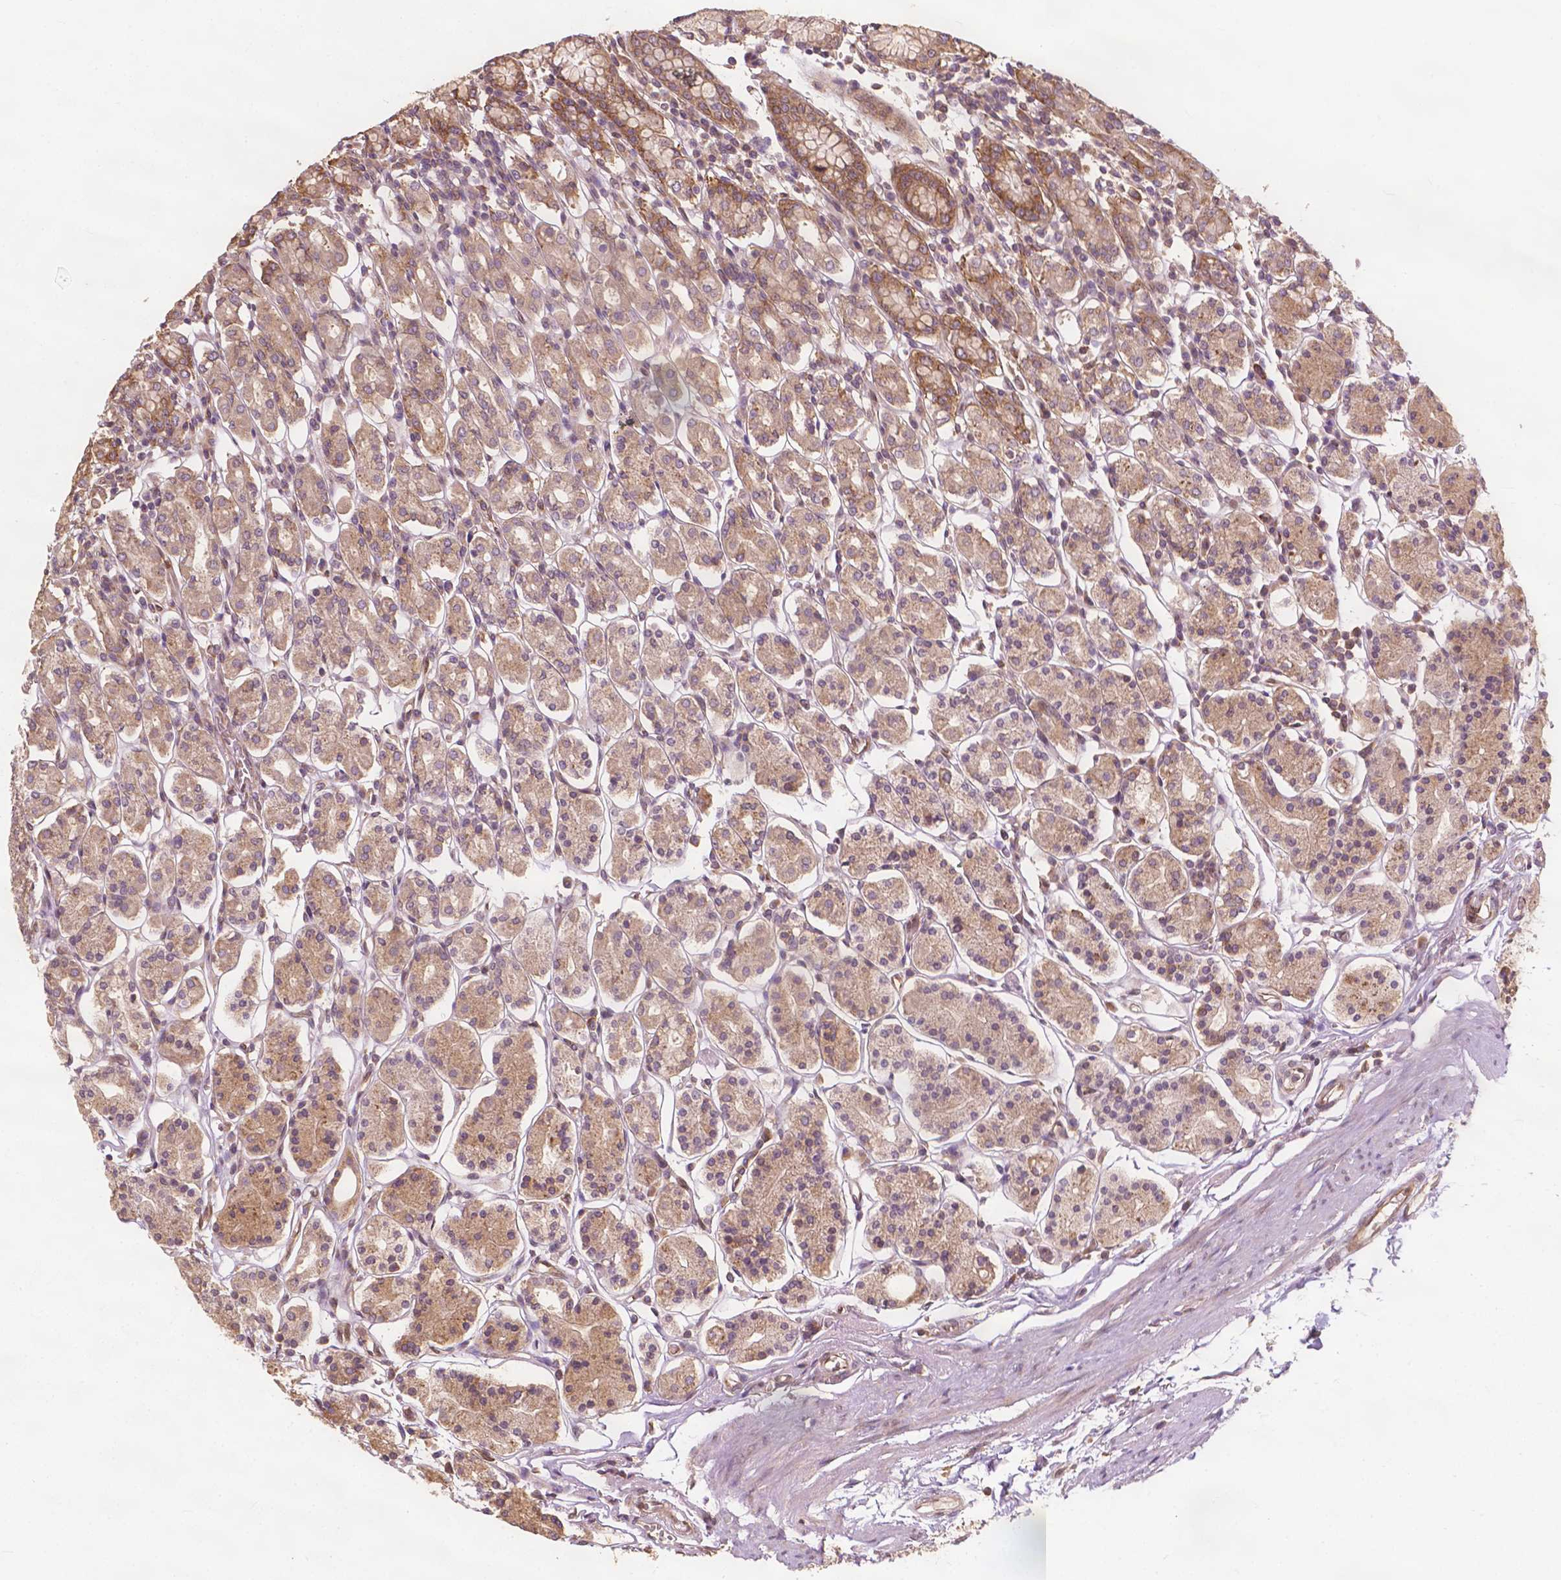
{"staining": {"intensity": "moderate", "quantity": ">75%", "location": "cytoplasmic/membranous"}, "tissue": "stomach", "cell_type": "Glandular cells", "image_type": "normal", "snomed": [{"axis": "morphology", "description": "Normal tissue, NOS"}, {"axis": "topography", "description": "Stomach, upper"}, {"axis": "topography", "description": "Stomach"}], "caption": "Moderate cytoplasmic/membranous protein expression is present in approximately >75% of glandular cells in stomach. Immunohistochemistry stains the protein of interest in brown and the nuclei are stained blue.", "gene": "G3BP1", "patient": {"sex": "male", "age": 62}}